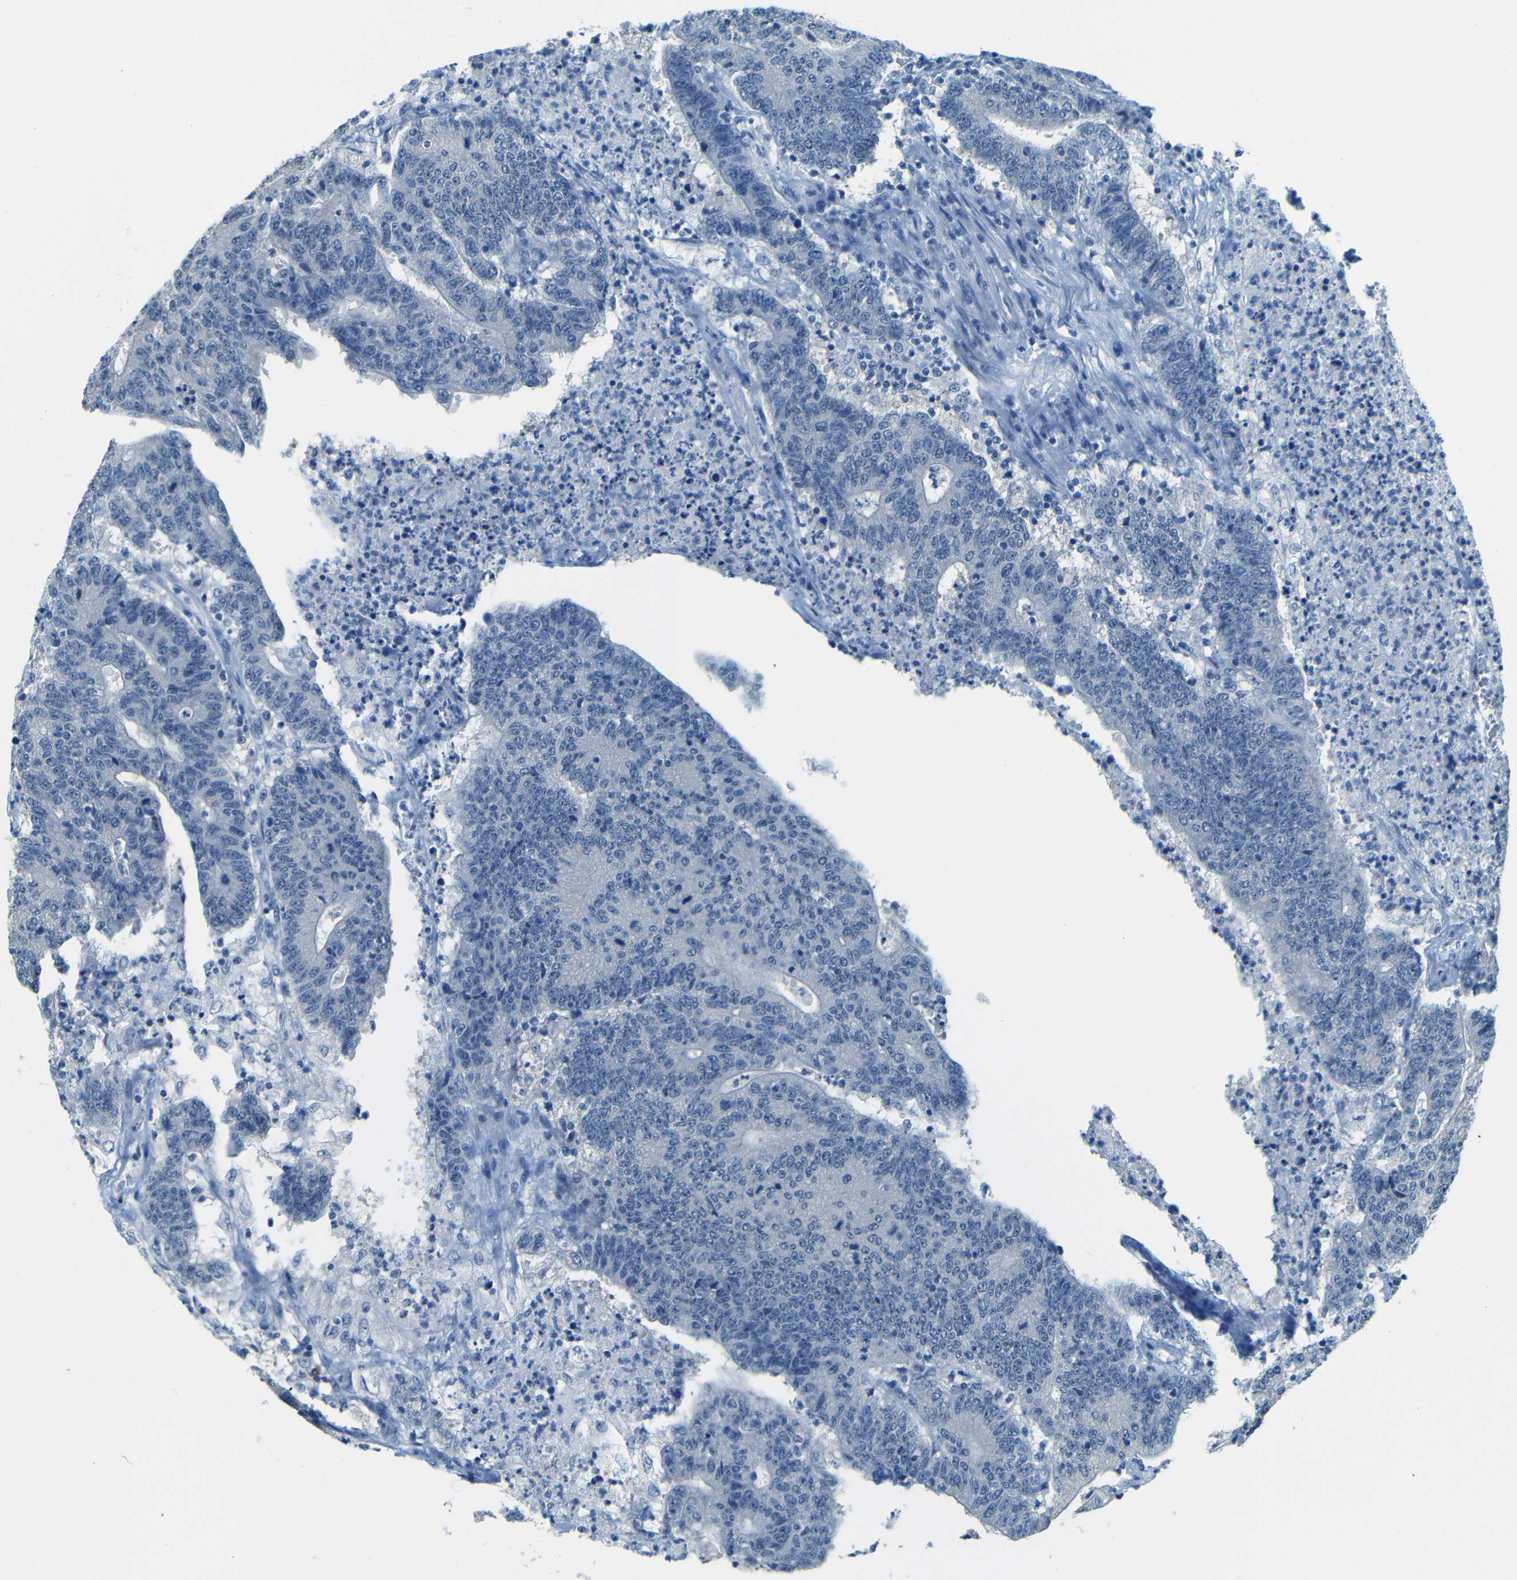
{"staining": {"intensity": "negative", "quantity": "none", "location": "none"}, "tissue": "colorectal cancer", "cell_type": "Tumor cells", "image_type": "cancer", "snomed": [{"axis": "morphology", "description": "Normal tissue, NOS"}, {"axis": "morphology", "description": "Adenocarcinoma, NOS"}, {"axis": "topography", "description": "Colon"}], "caption": "A micrograph of colorectal adenocarcinoma stained for a protein displays no brown staining in tumor cells. The staining is performed using DAB (3,3'-diaminobenzidine) brown chromogen with nuclei counter-stained in using hematoxylin.", "gene": "ZMAT1", "patient": {"sex": "female", "age": 75}}